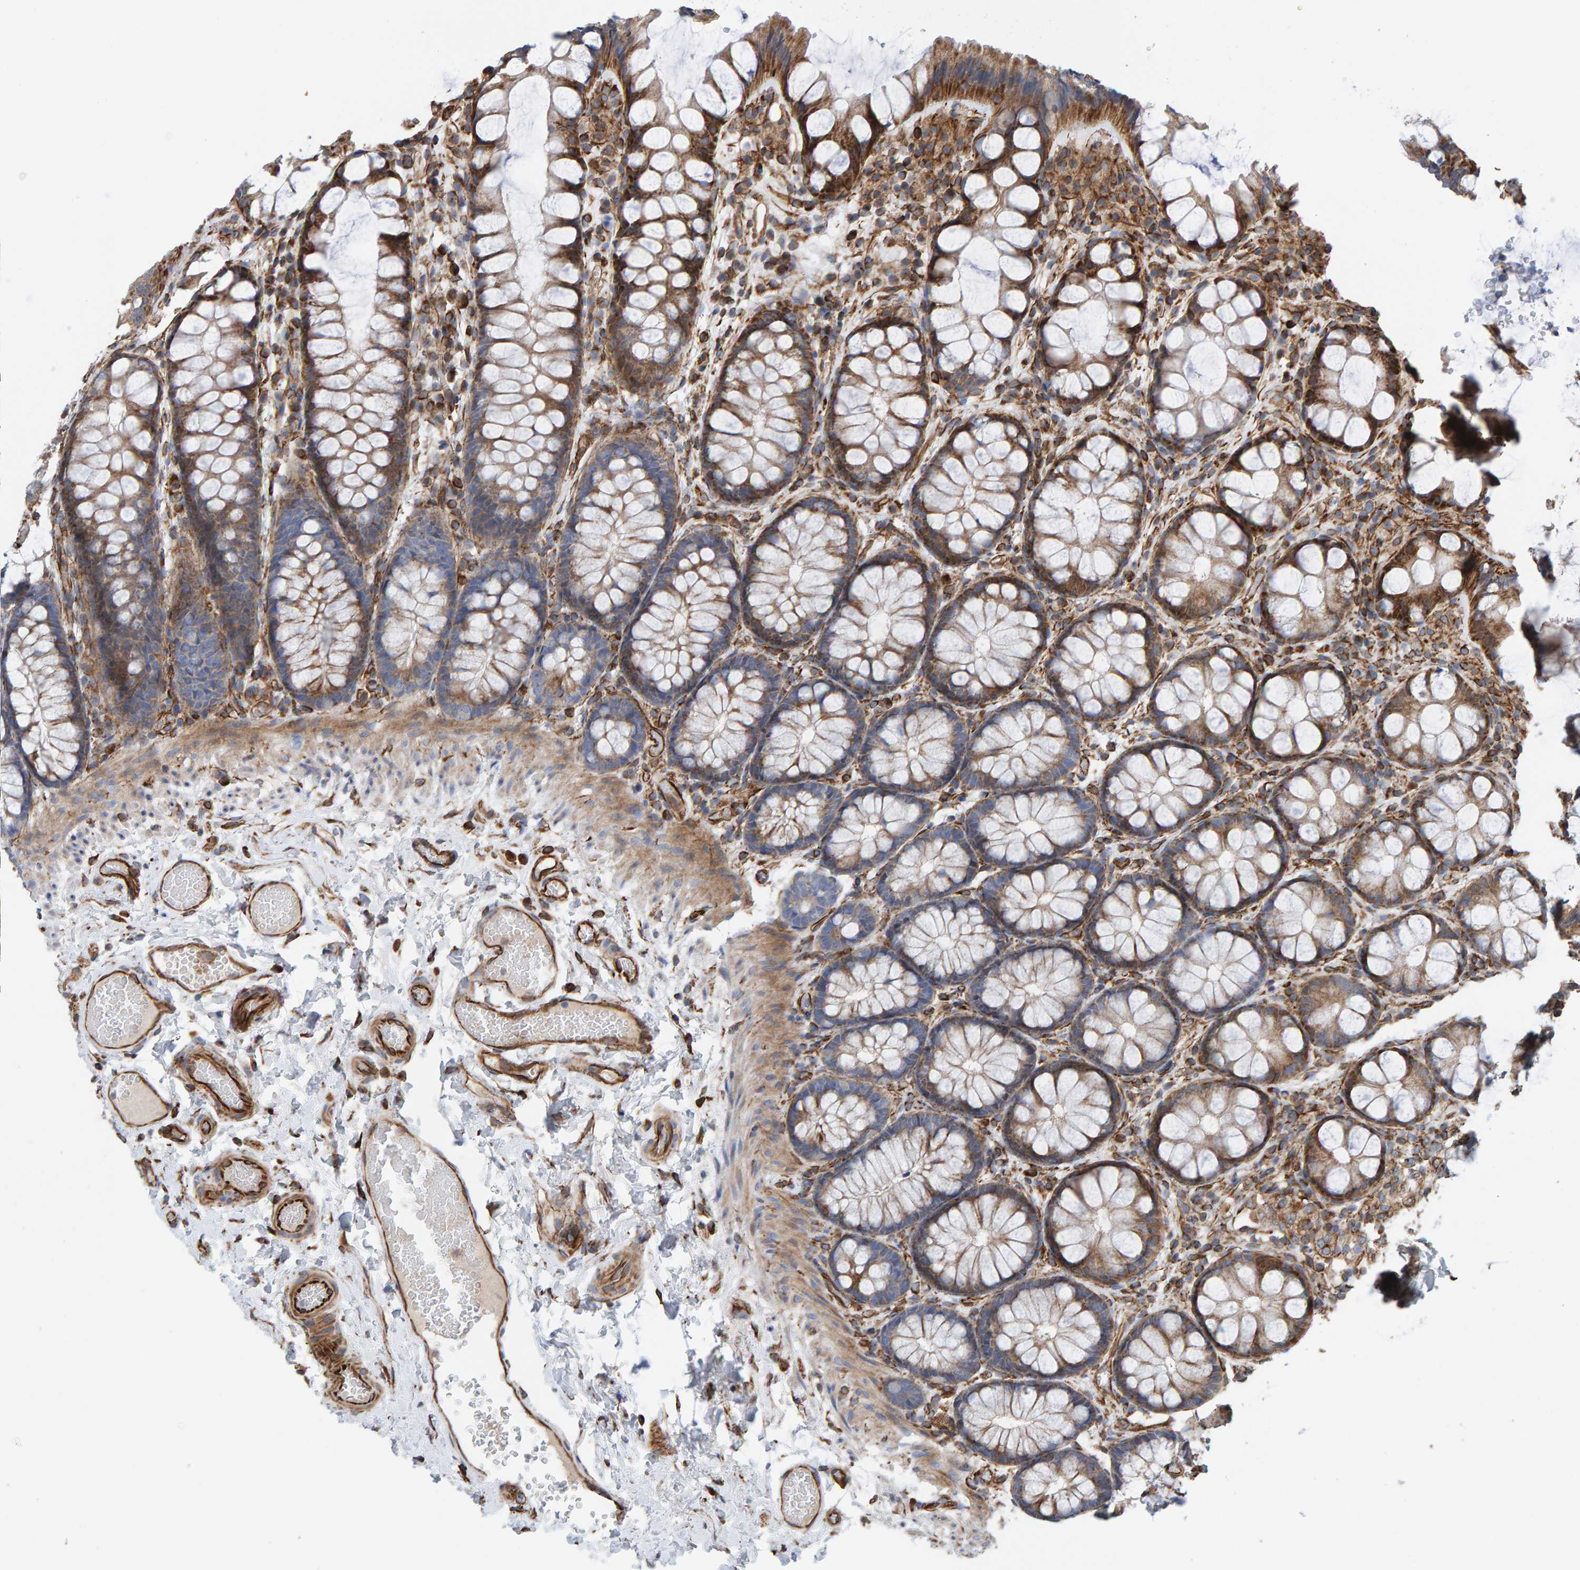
{"staining": {"intensity": "moderate", "quantity": ">75%", "location": "cytoplasmic/membranous"}, "tissue": "colon", "cell_type": "Endothelial cells", "image_type": "normal", "snomed": [{"axis": "morphology", "description": "Normal tissue, NOS"}, {"axis": "topography", "description": "Colon"}], "caption": "DAB immunohistochemical staining of unremarkable human colon demonstrates moderate cytoplasmic/membranous protein positivity in about >75% of endothelial cells.", "gene": "ZNF347", "patient": {"sex": "male", "age": 47}}